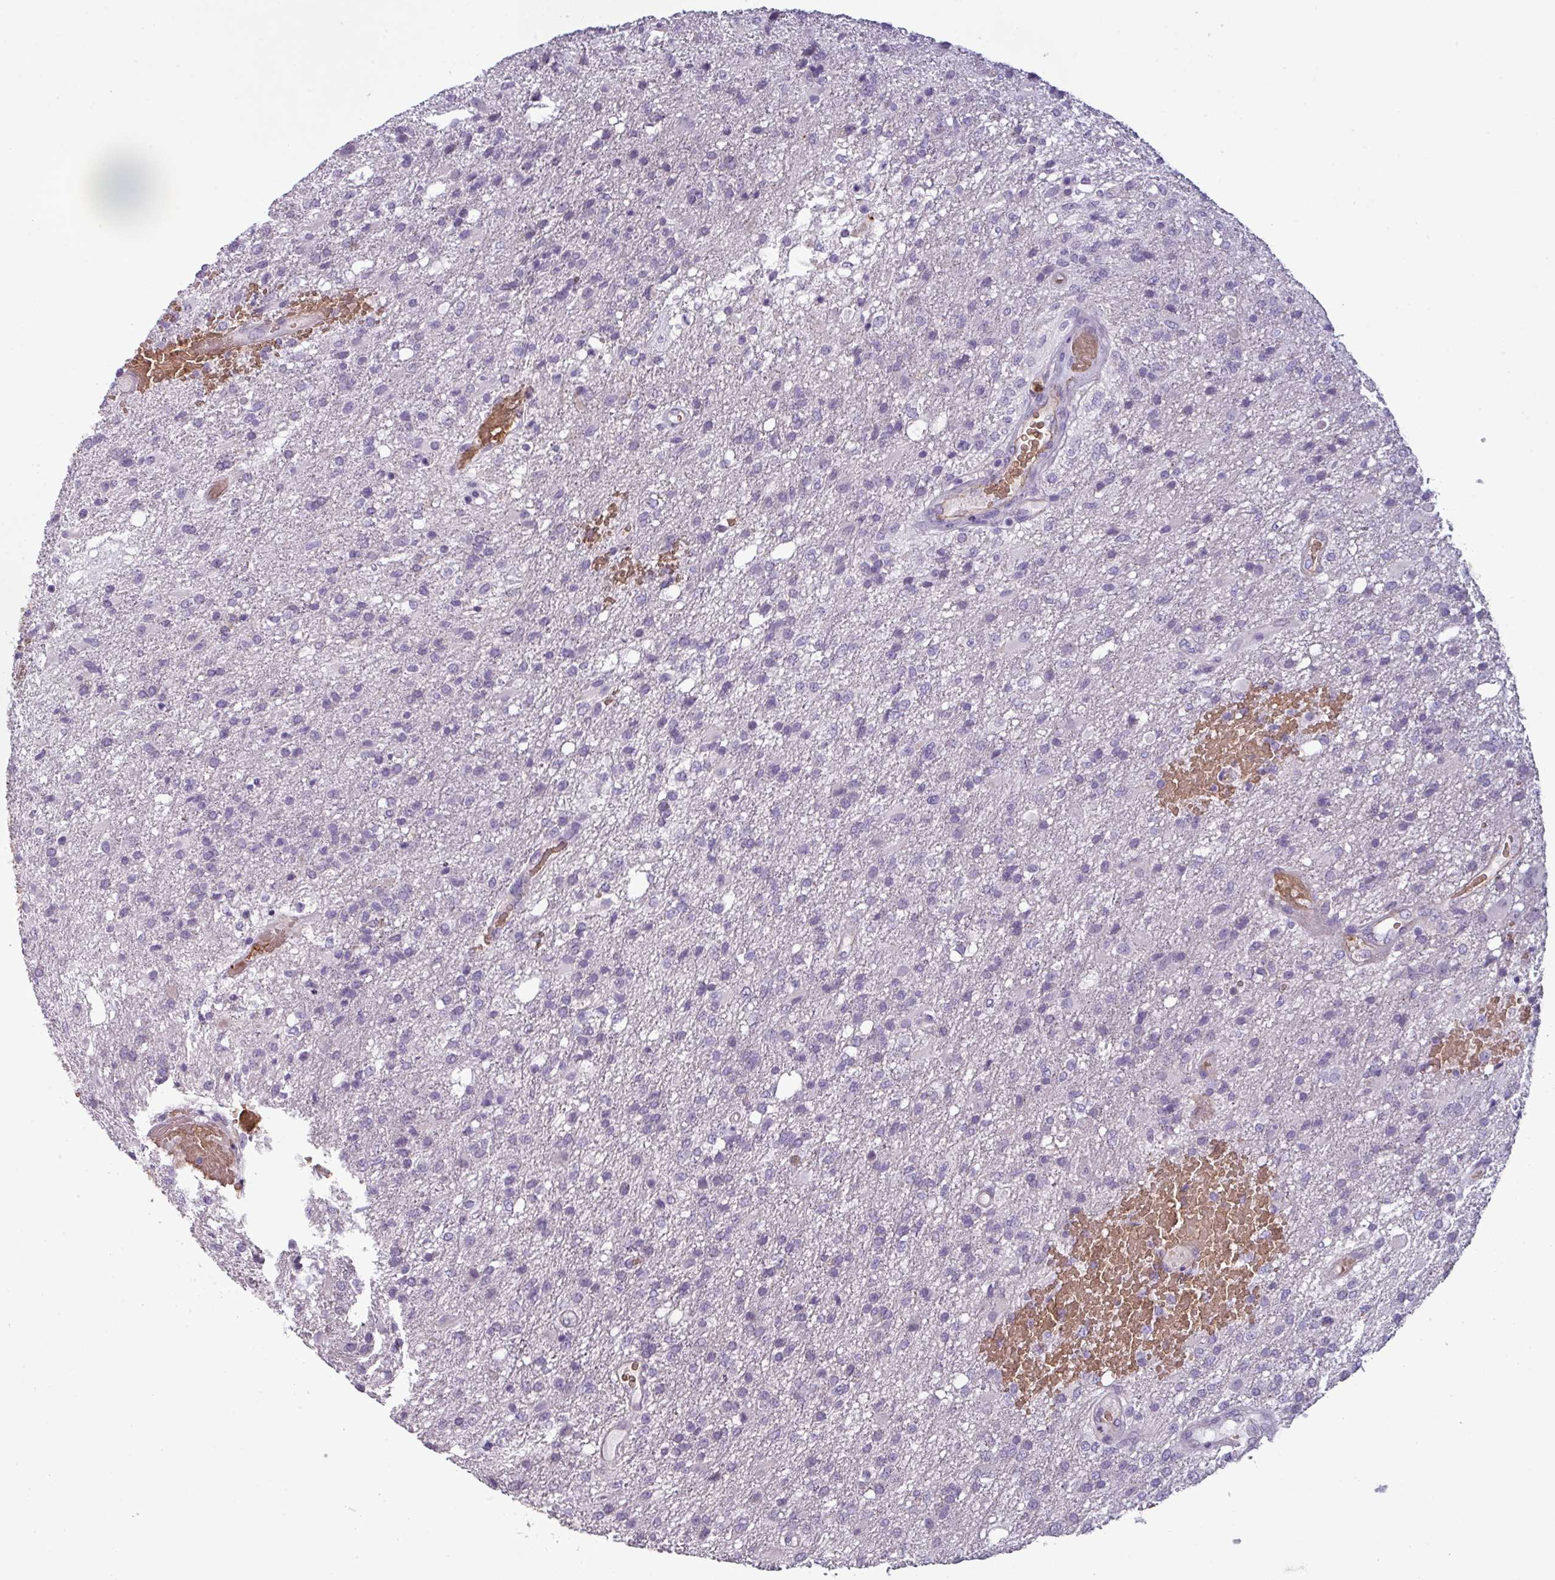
{"staining": {"intensity": "negative", "quantity": "none", "location": "none"}, "tissue": "glioma", "cell_type": "Tumor cells", "image_type": "cancer", "snomed": [{"axis": "morphology", "description": "Glioma, malignant, High grade"}, {"axis": "topography", "description": "Brain"}], "caption": "An IHC image of glioma is shown. There is no staining in tumor cells of glioma.", "gene": "AREL1", "patient": {"sex": "female", "age": 74}}